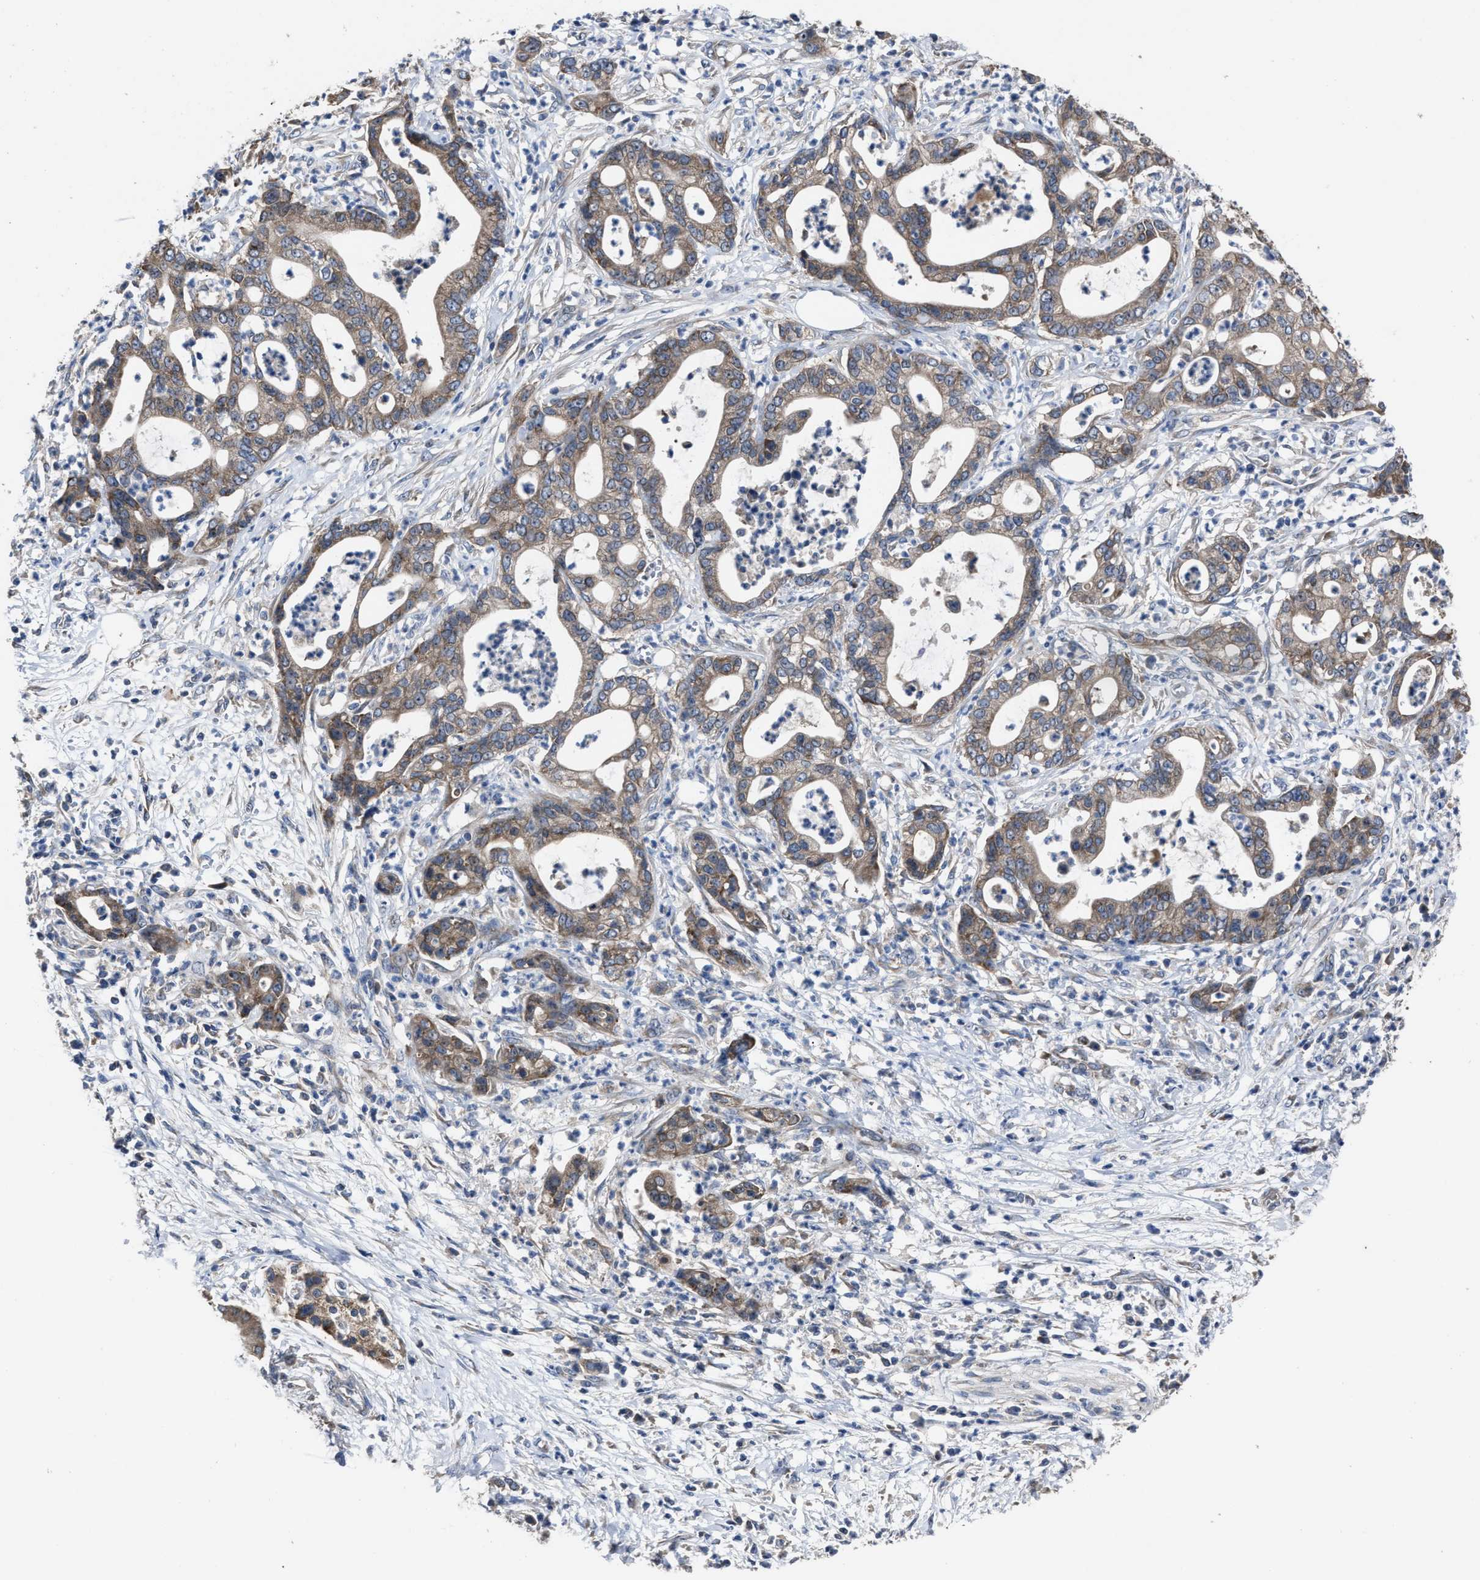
{"staining": {"intensity": "weak", "quantity": ">75%", "location": "cytoplasmic/membranous"}, "tissue": "pancreatic cancer", "cell_type": "Tumor cells", "image_type": "cancer", "snomed": [{"axis": "morphology", "description": "Adenocarcinoma, NOS"}, {"axis": "topography", "description": "Pancreas"}], "caption": "IHC of pancreatic cancer exhibits low levels of weak cytoplasmic/membranous staining in about >75% of tumor cells.", "gene": "UPF1", "patient": {"sex": "male", "age": 69}}